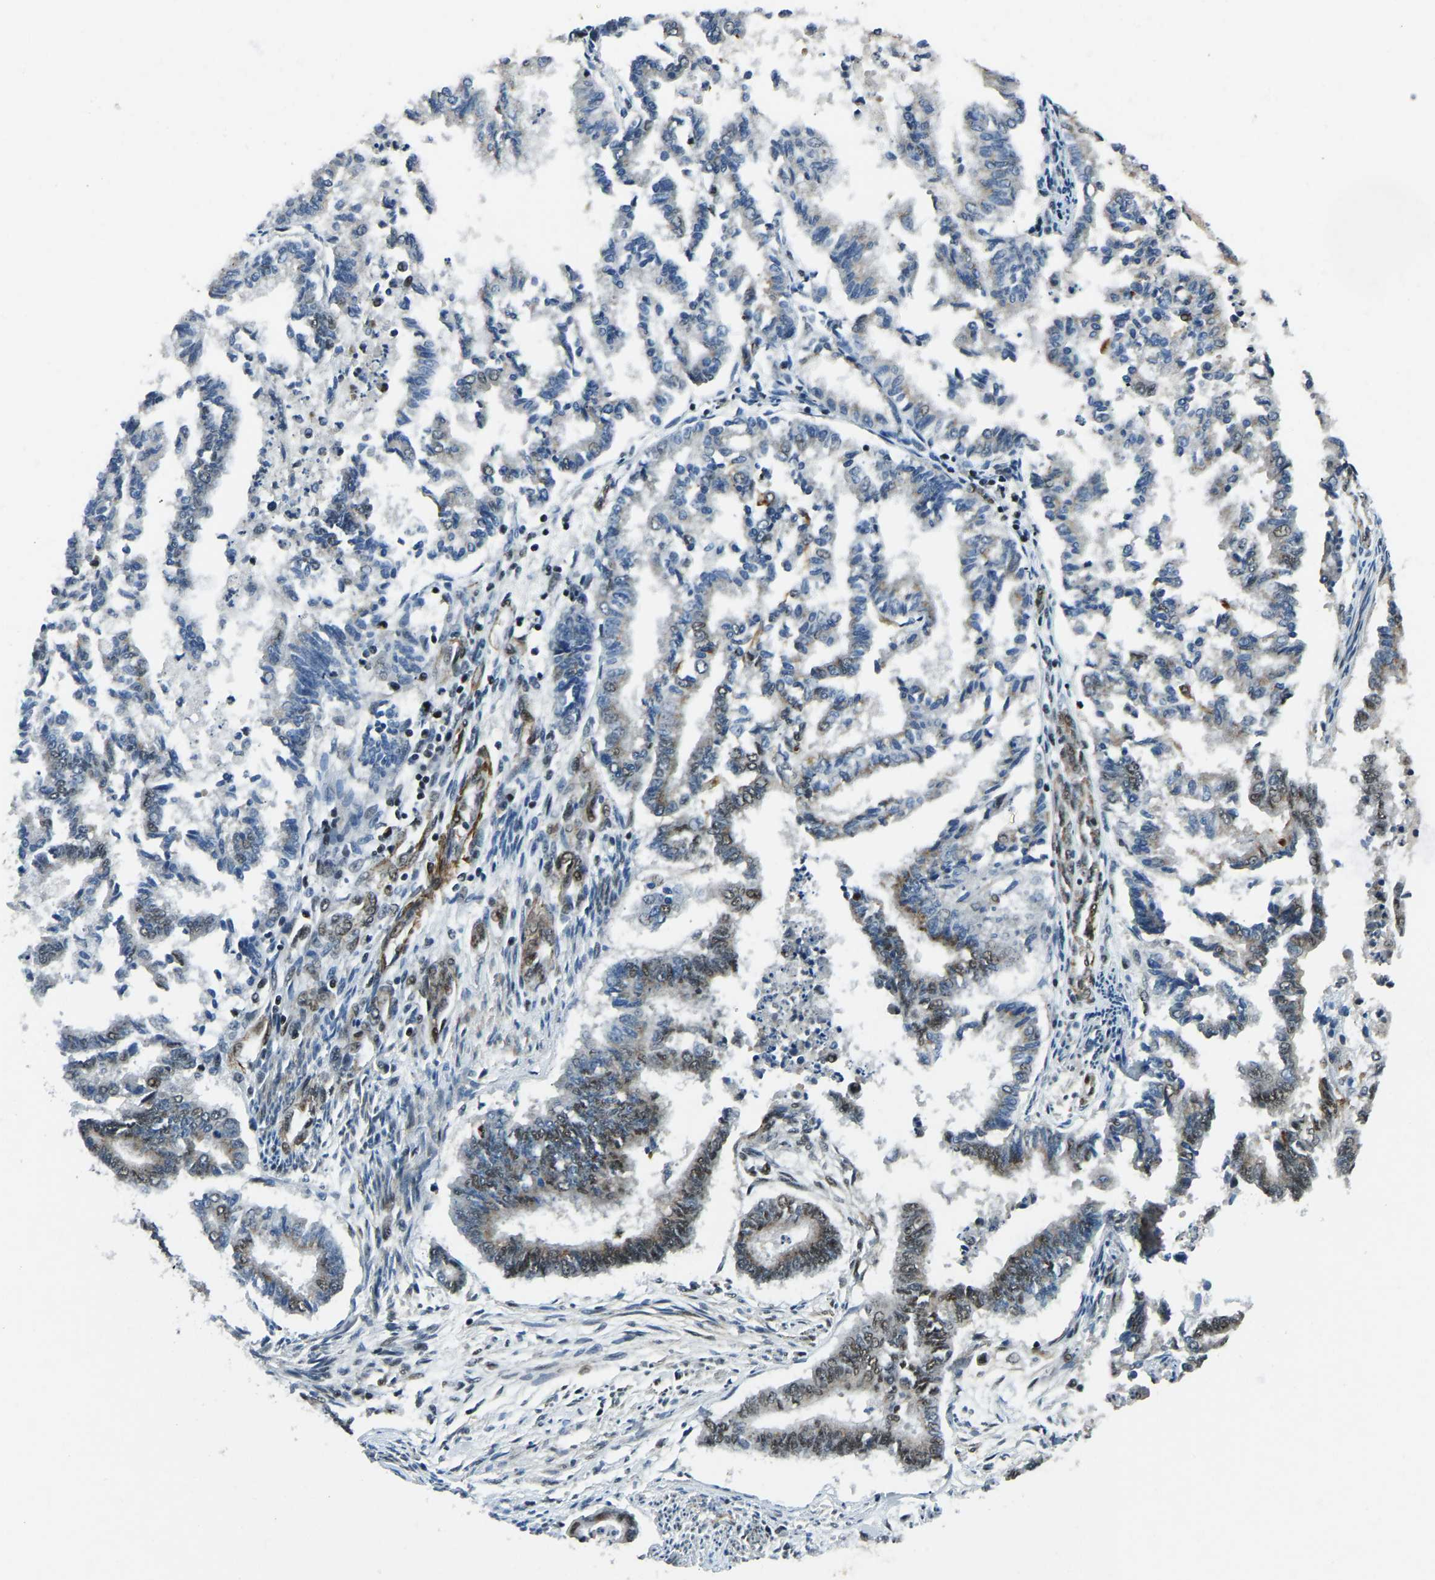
{"staining": {"intensity": "weak", "quantity": "<25%", "location": "nuclear"}, "tissue": "endometrial cancer", "cell_type": "Tumor cells", "image_type": "cancer", "snomed": [{"axis": "morphology", "description": "Necrosis, NOS"}, {"axis": "morphology", "description": "Adenocarcinoma, NOS"}, {"axis": "topography", "description": "Endometrium"}], "caption": "High magnification brightfield microscopy of endometrial adenocarcinoma stained with DAB (brown) and counterstained with hematoxylin (blue): tumor cells show no significant positivity.", "gene": "PRCC", "patient": {"sex": "female", "age": 79}}